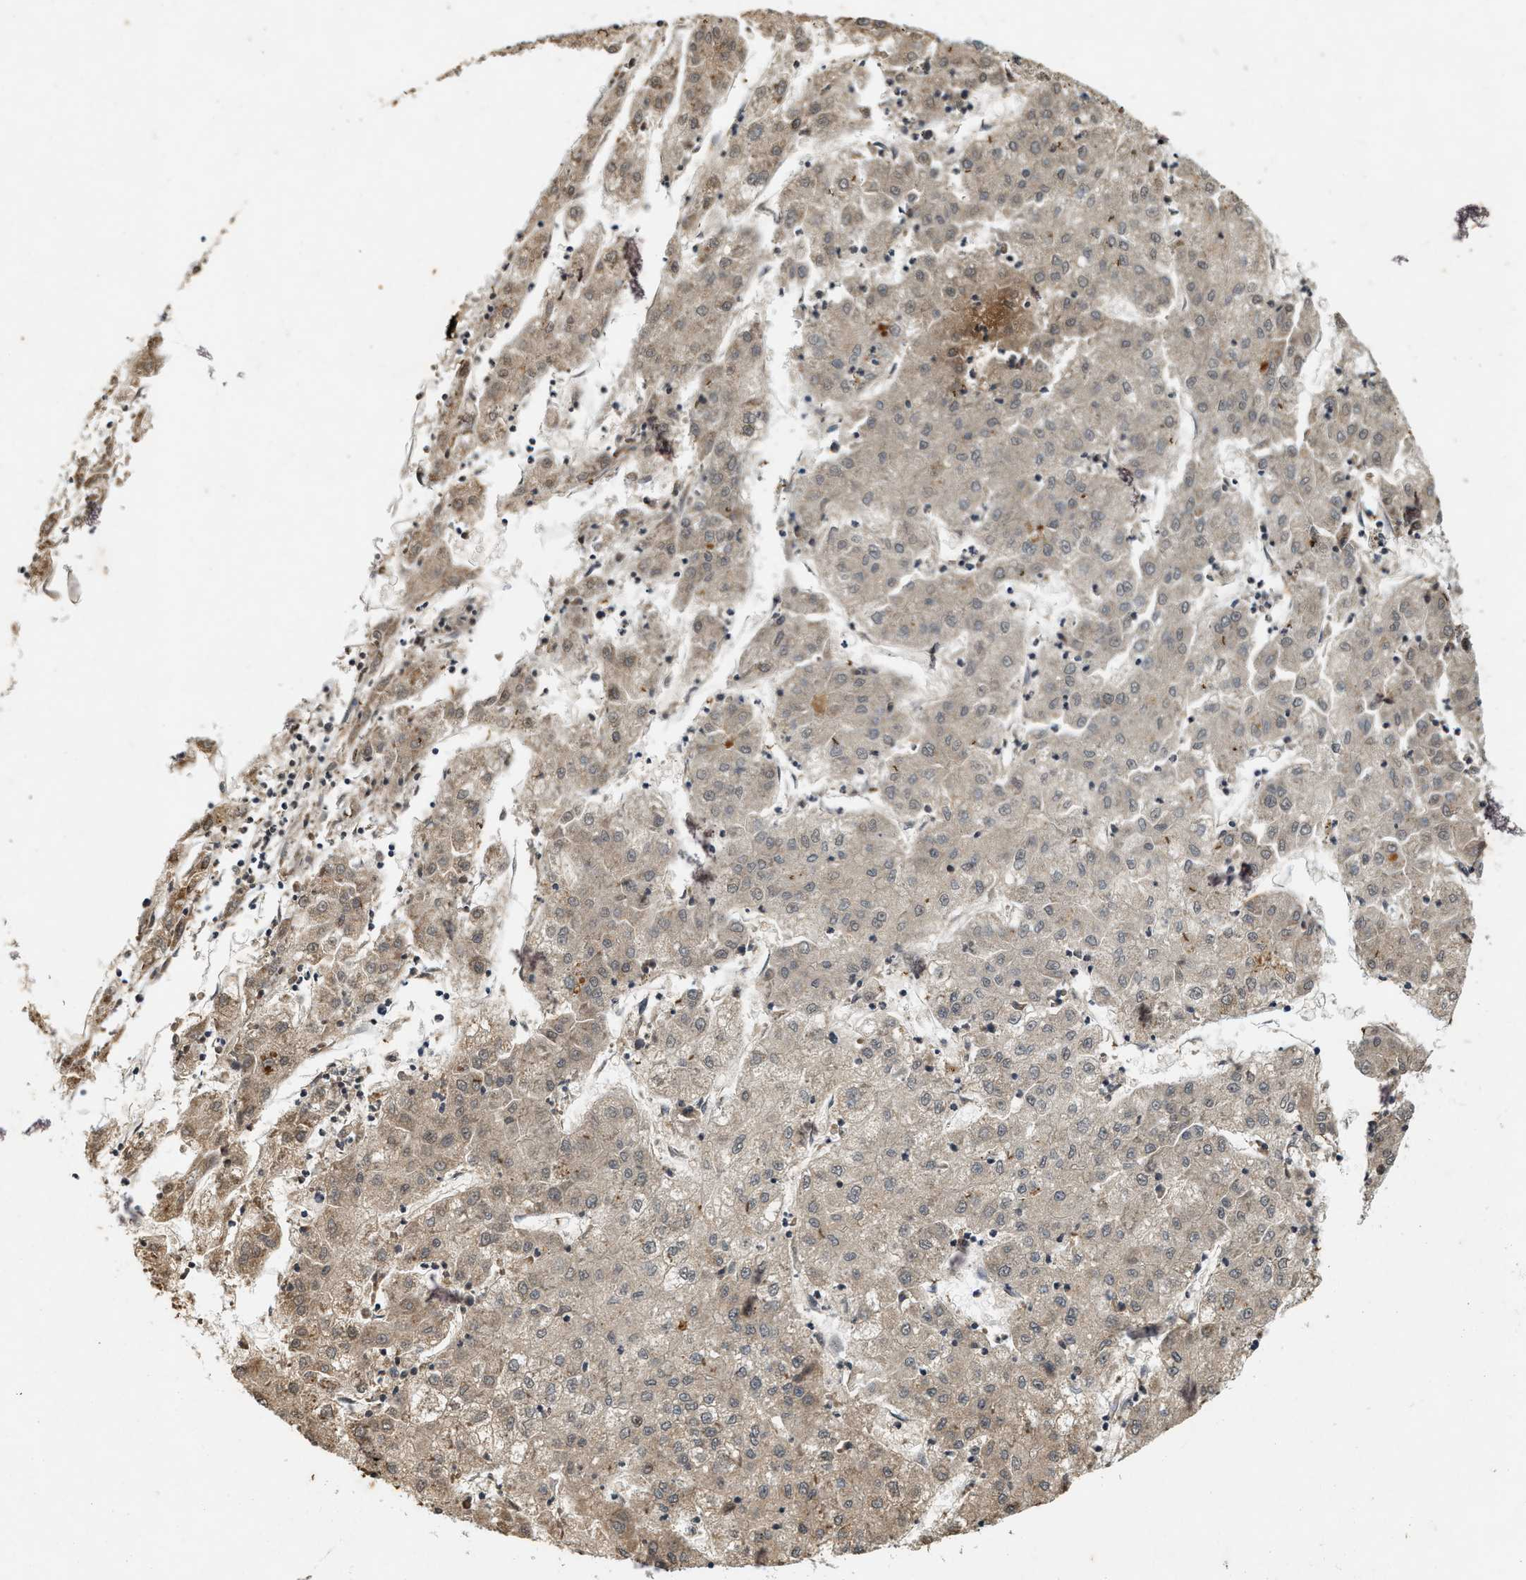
{"staining": {"intensity": "weak", "quantity": "<25%", "location": "cytoplasmic/membranous"}, "tissue": "liver cancer", "cell_type": "Tumor cells", "image_type": "cancer", "snomed": [{"axis": "morphology", "description": "Carcinoma, Hepatocellular, NOS"}, {"axis": "topography", "description": "Liver"}], "caption": "IHC histopathology image of human liver hepatocellular carcinoma stained for a protein (brown), which exhibits no staining in tumor cells. (DAB immunohistochemistry (IHC), high magnification).", "gene": "KIF21A", "patient": {"sex": "male", "age": 72}}